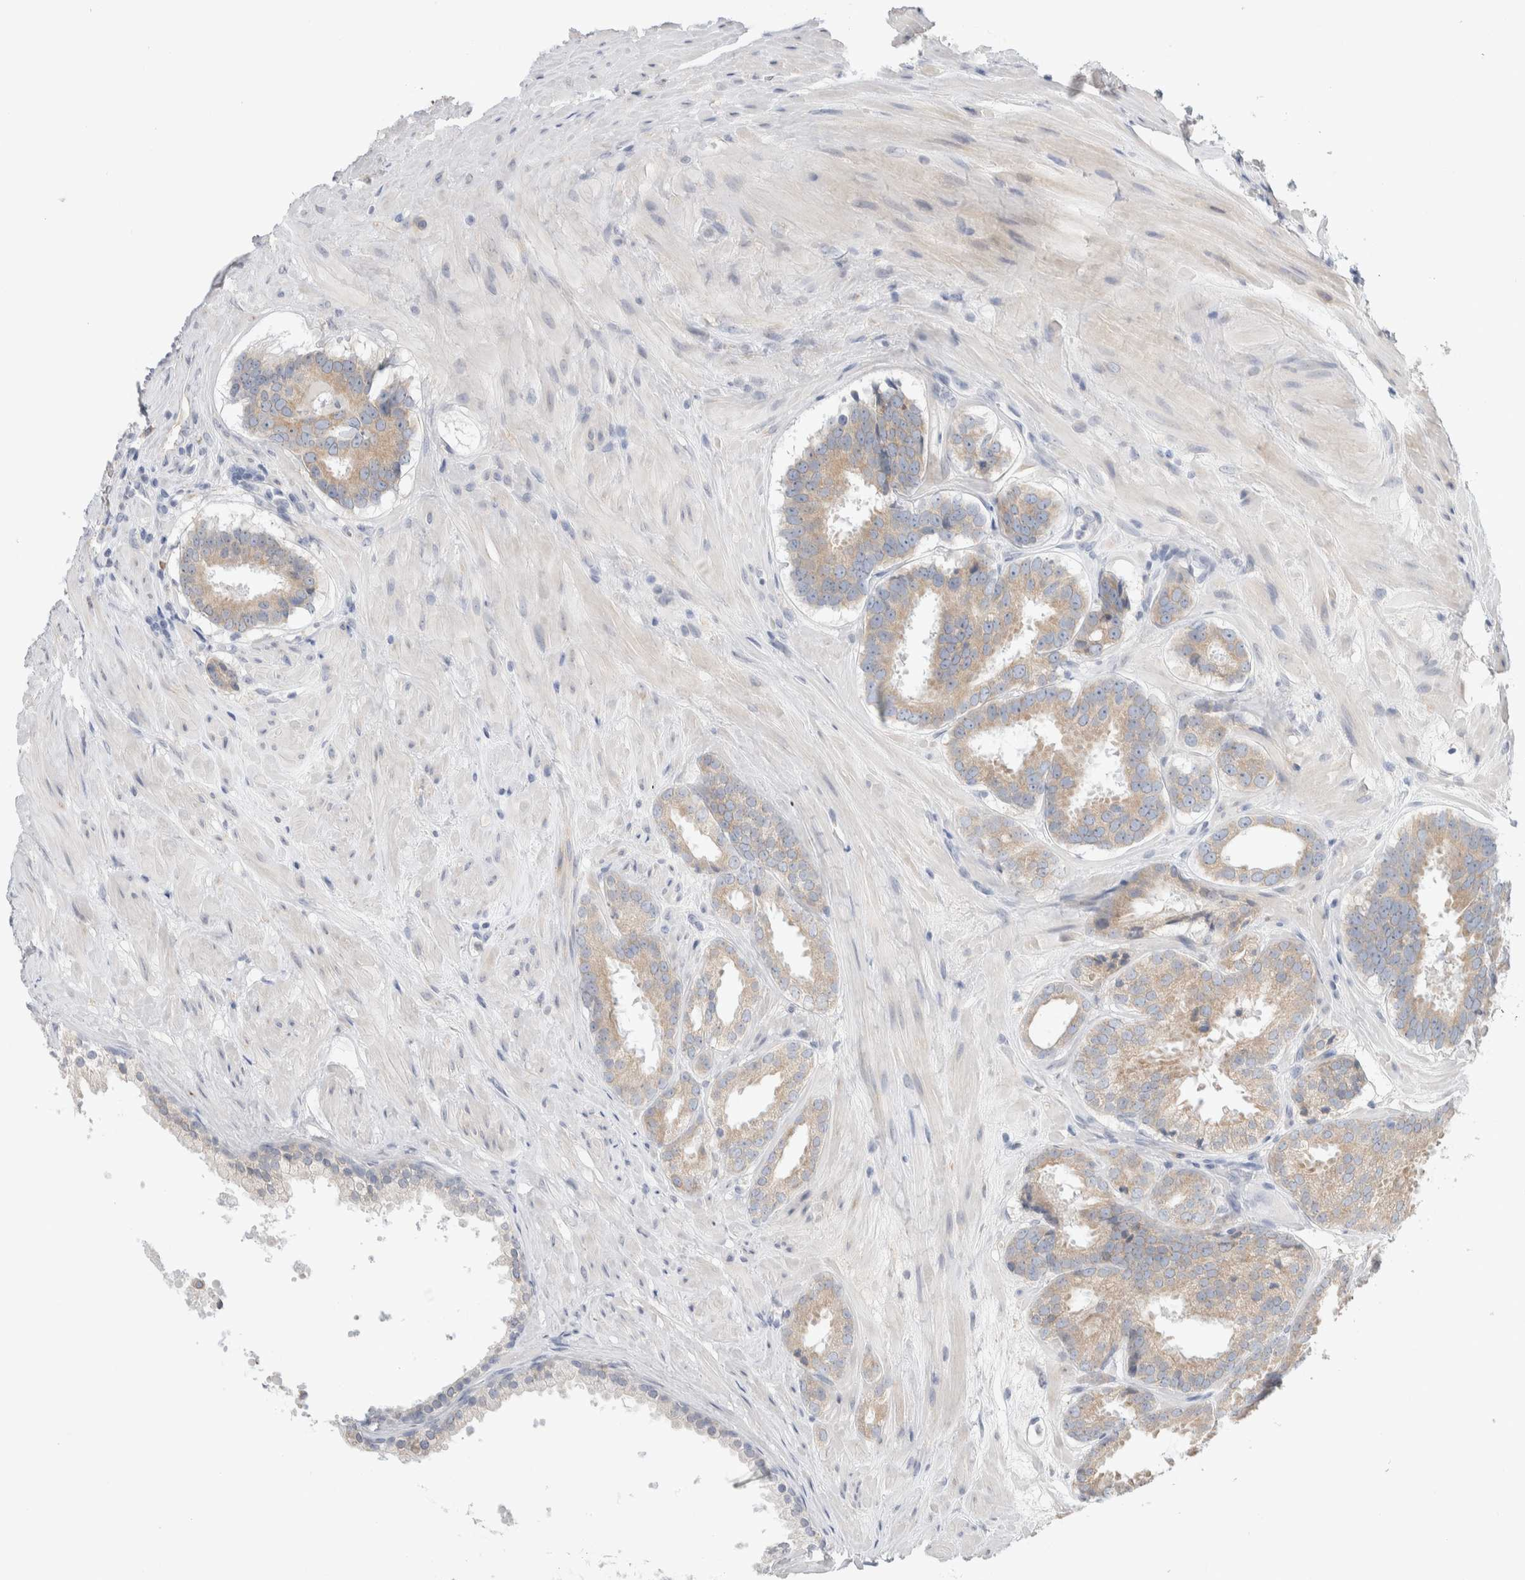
{"staining": {"intensity": "weak", "quantity": ">75%", "location": "cytoplasmic/membranous"}, "tissue": "prostate cancer", "cell_type": "Tumor cells", "image_type": "cancer", "snomed": [{"axis": "morphology", "description": "Adenocarcinoma, Low grade"}, {"axis": "topography", "description": "Prostate"}], "caption": "Prostate cancer stained with IHC exhibits weak cytoplasmic/membranous expression in about >75% of tumor cells. (IHC, brightfield microscopy, high magnification).", "gene": "RUSF1", "patient": {"sex": "male", "age": 69}}